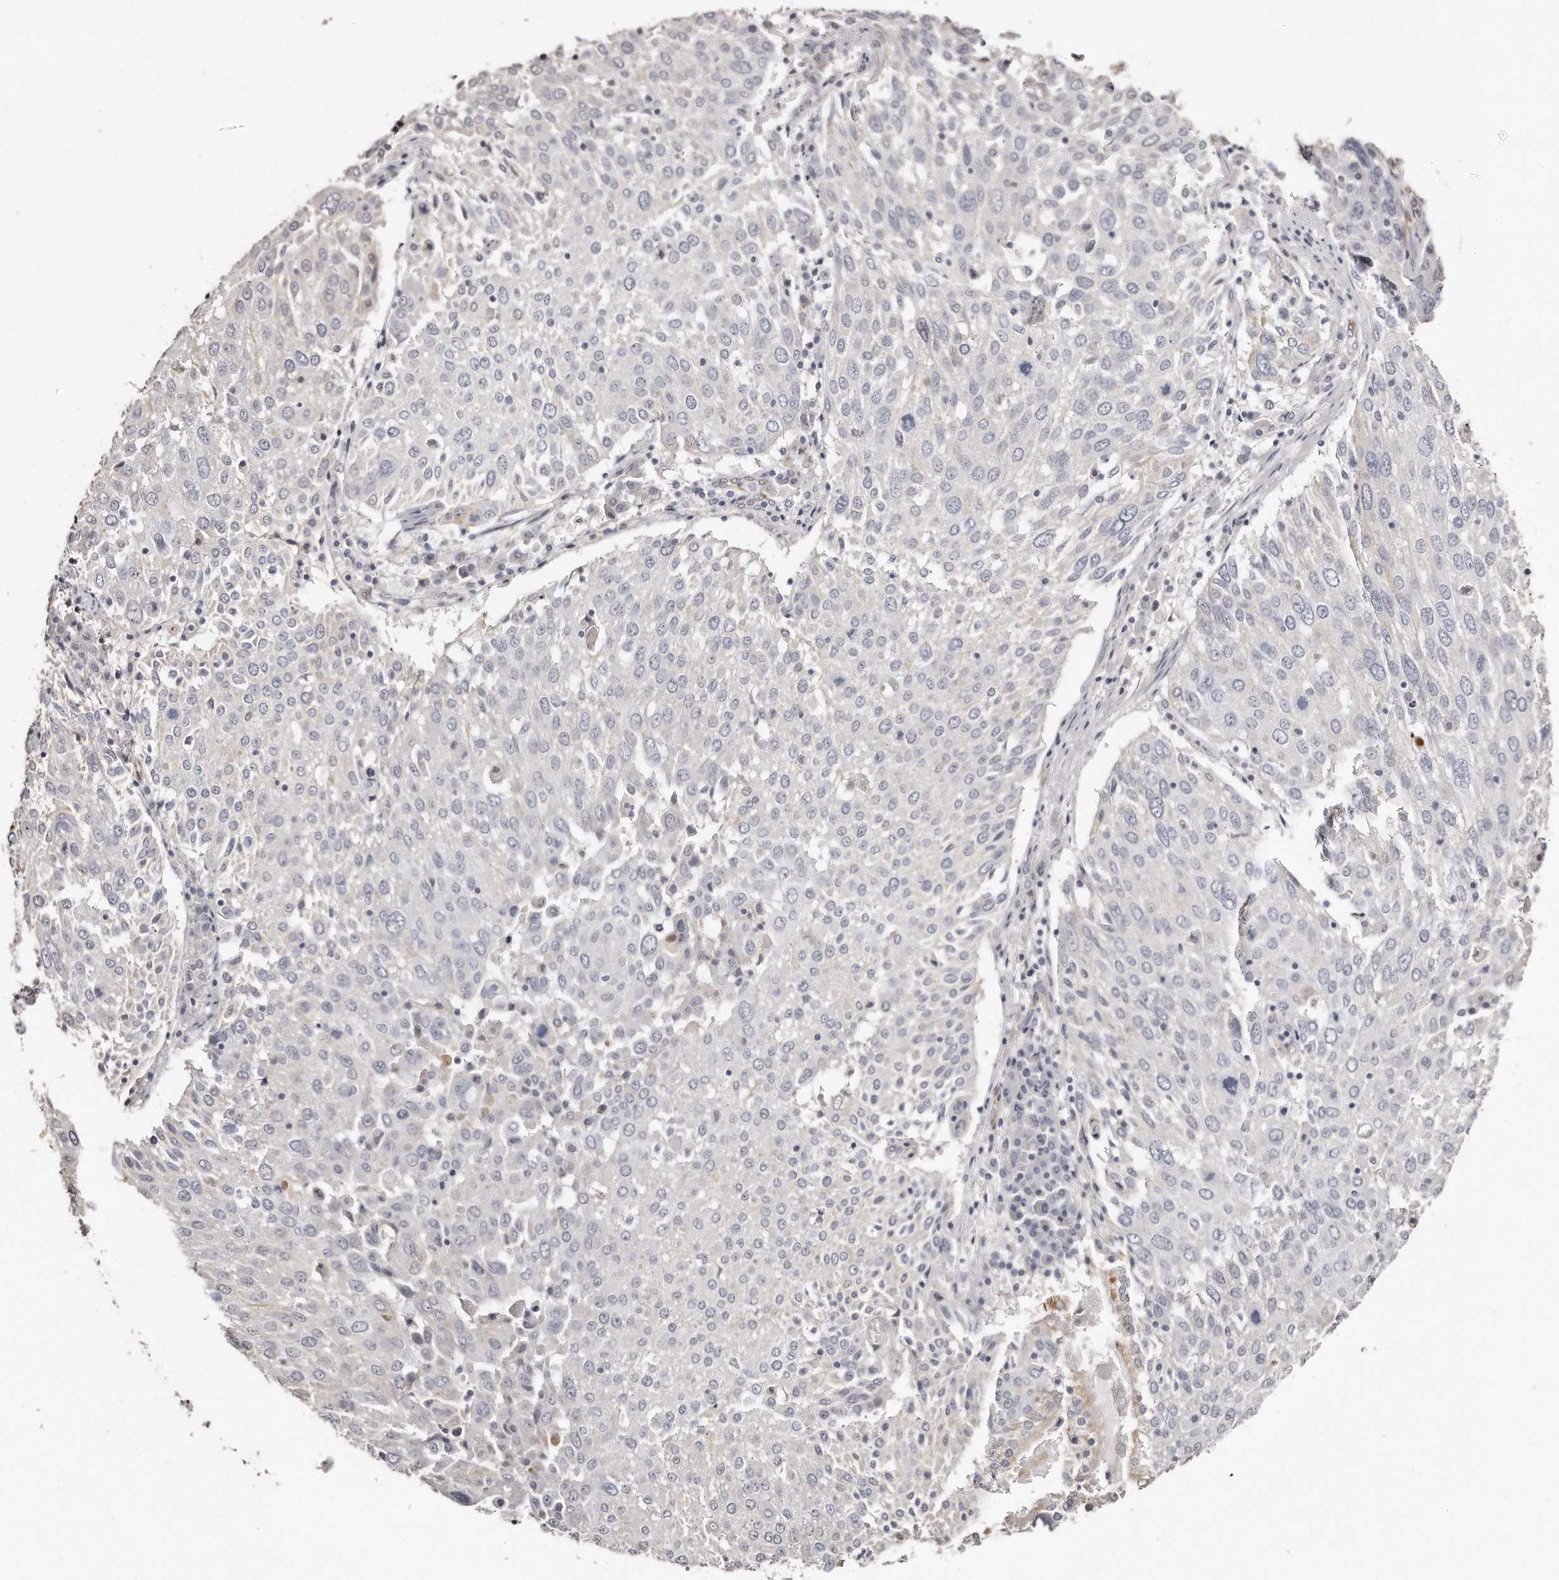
{"staining": {"intensity": "negative", "quantity": "none", "location": "none"}, "tissue": "lung cancer", "cell_type": "Tumor cells", "image_type": "cancer", "snomed": [{"axis": "morphology", "description": "Squamous cell carcinoma, NOS"}, {"axis": "topography", "description": "Lung"}], "caption": "This is a histopathology image of immunohistochemistry (IHC) staining of lung cancer, which shows no staining in tumor cells.", "gene": "ZYG11A", "patient": {"sex": "male", "age": 65}}